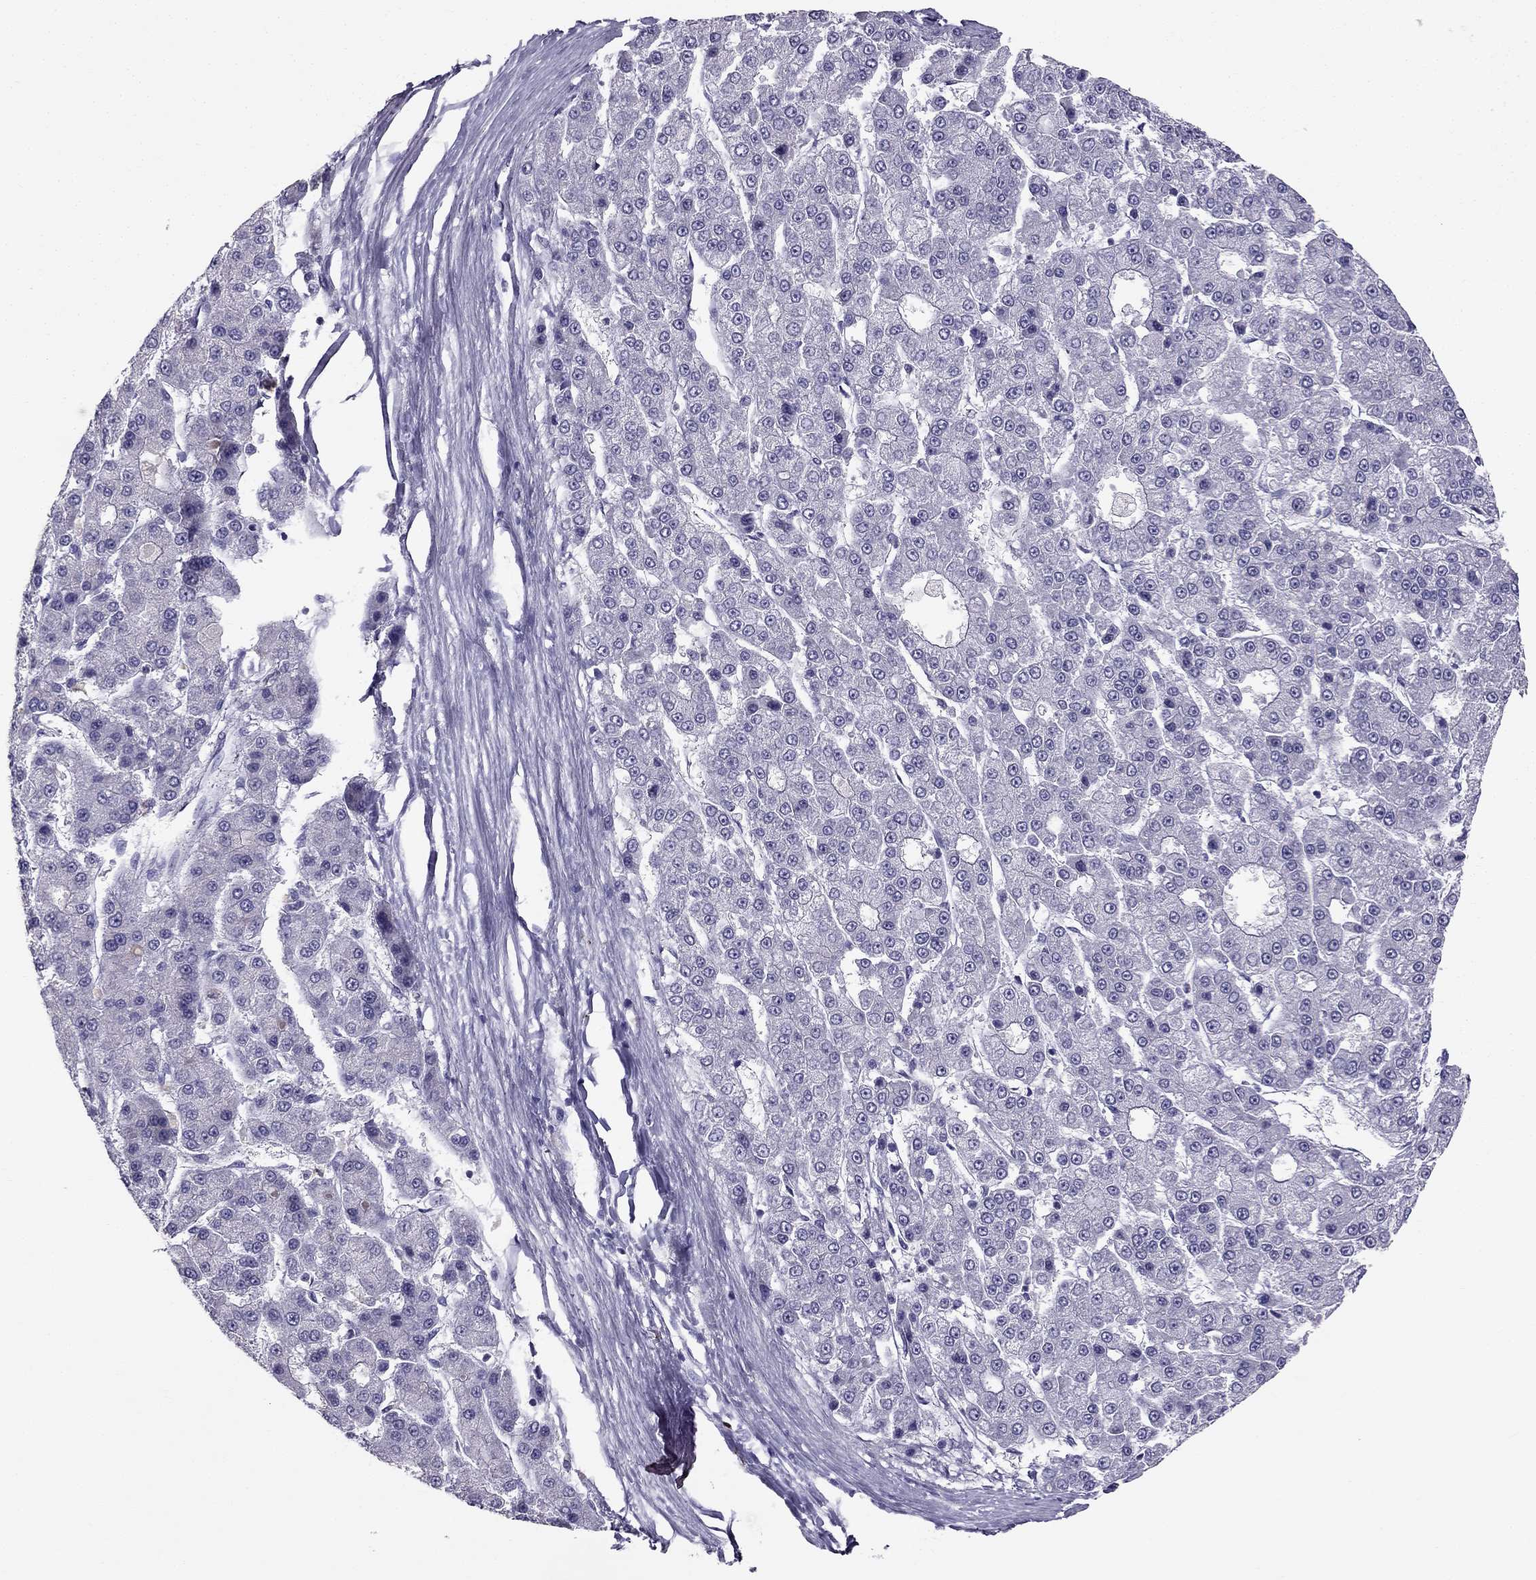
{"staining": {"intensity": "negative", "quantity": "none", "location": "none"}, "tissue": "liver cancer", "cell_type": "Tumor cells", "image_type": "cancer", "snomed": [{"axis": "morphology", "description": "Carcinoma, Hepatocellular, NOS"}, {"axis": "topography", "description": "Liver"}], "caption": "Liver hepatocellular carcinoma was stained to show a protein in brown. There is no significant positivity in tumor cells. The staining is performed using DAB (3,3'-diaminobenzidine) brown chromogen with nuclei counter-stained in using hematoxylin.", "gene": "LMTK3", "patient": {"sex": "male", "age": 70}}